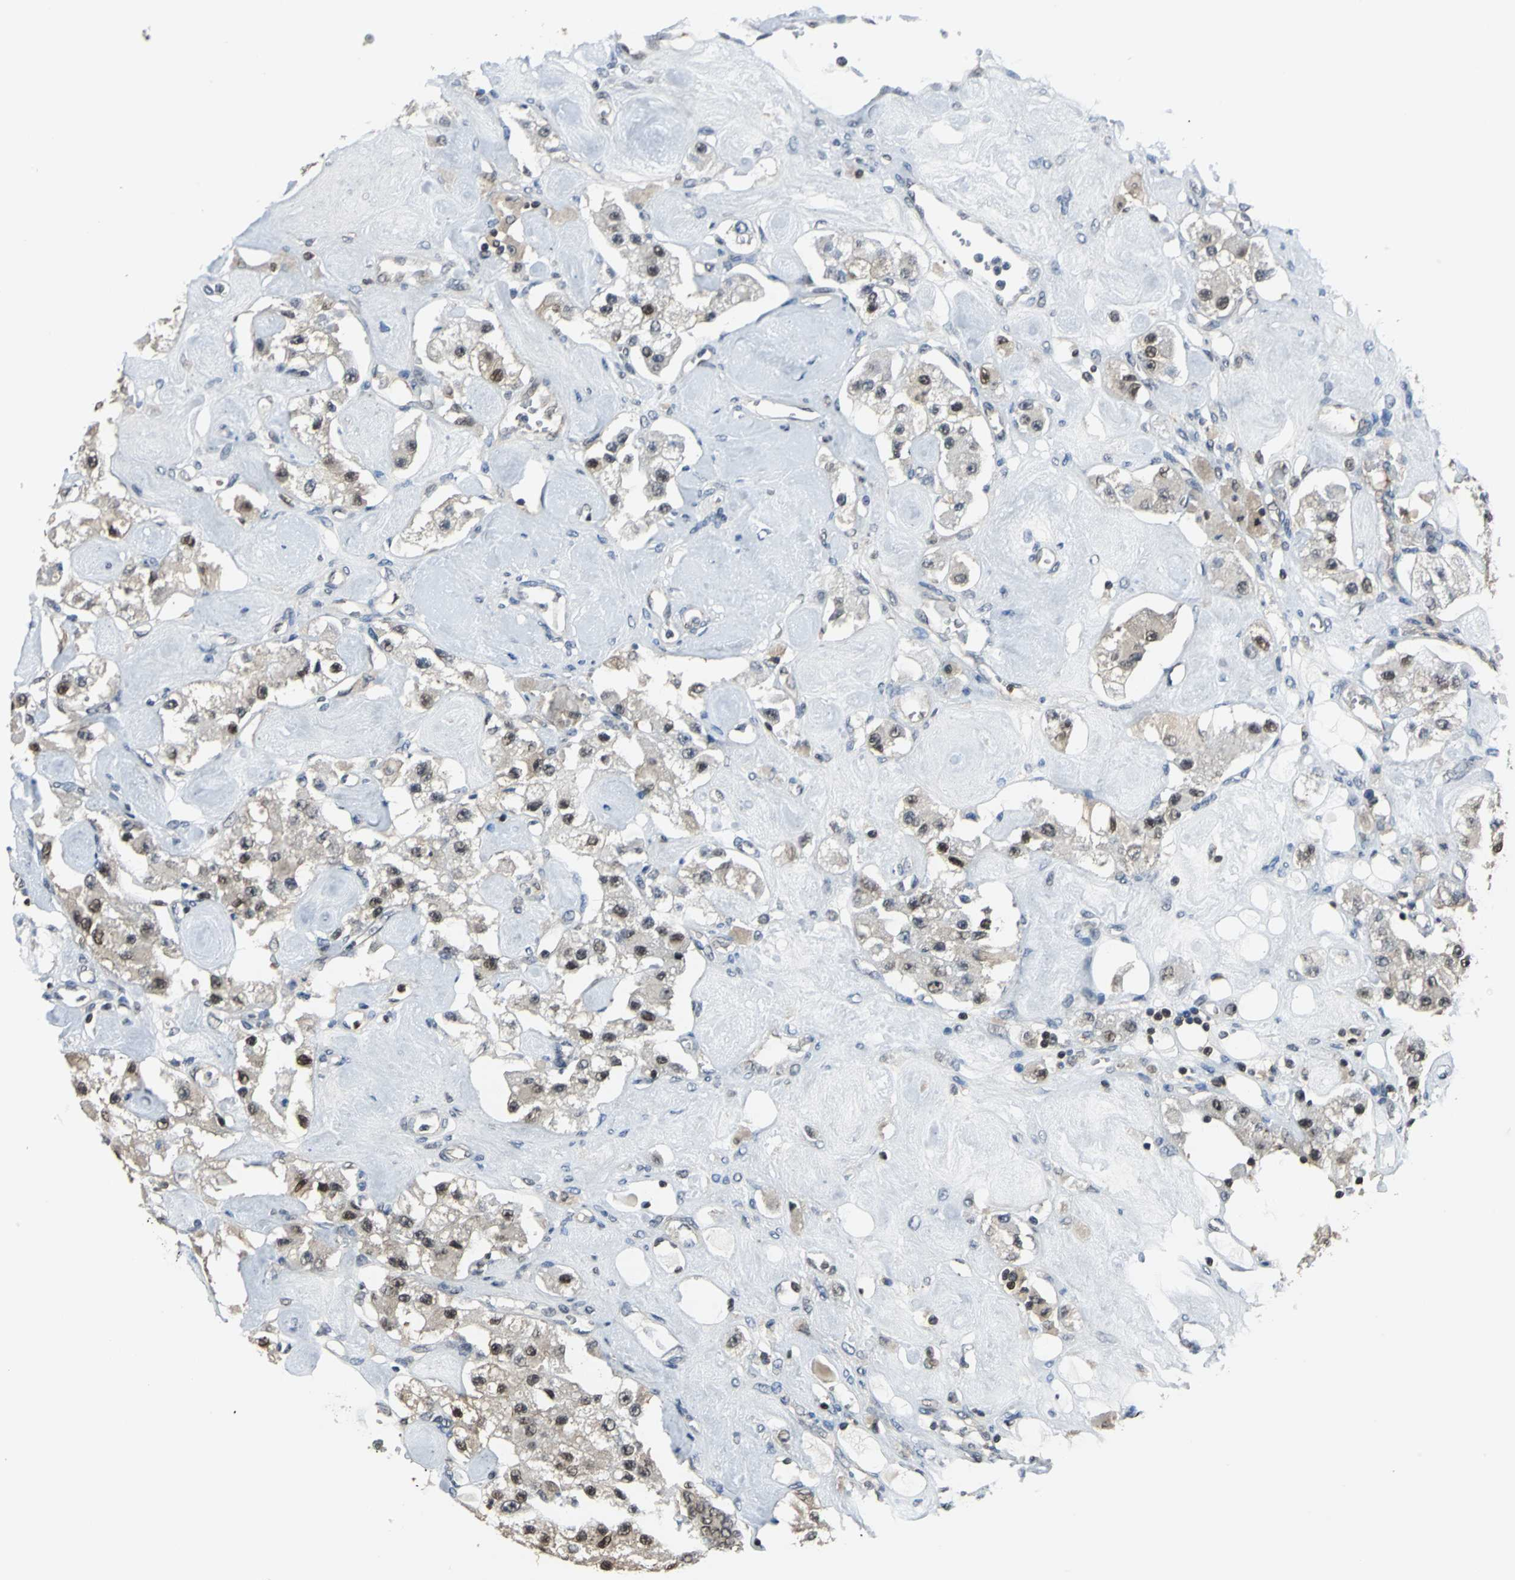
{"staining": {"intensity": "weak", "quantity": "25%-75%", "location": "cytoplasmic/membranous,nuclear"}, "tissue": "carcinoid", "cell_type": "Tumor cells", "image_type": "cancer", "snomed": [{"axis": "morphology", "description": "Carcinoid, malignant, NOS"}, {"axis": "topography", "description": "Pancreas"}], "caption": "A brown stain highlights weak cytoplasmic/membranous and nuclear positivity of a protein in human carcinoid tumor cells.", "gene": "PSME1", "patient": {"sex": "male", "age": 41}}